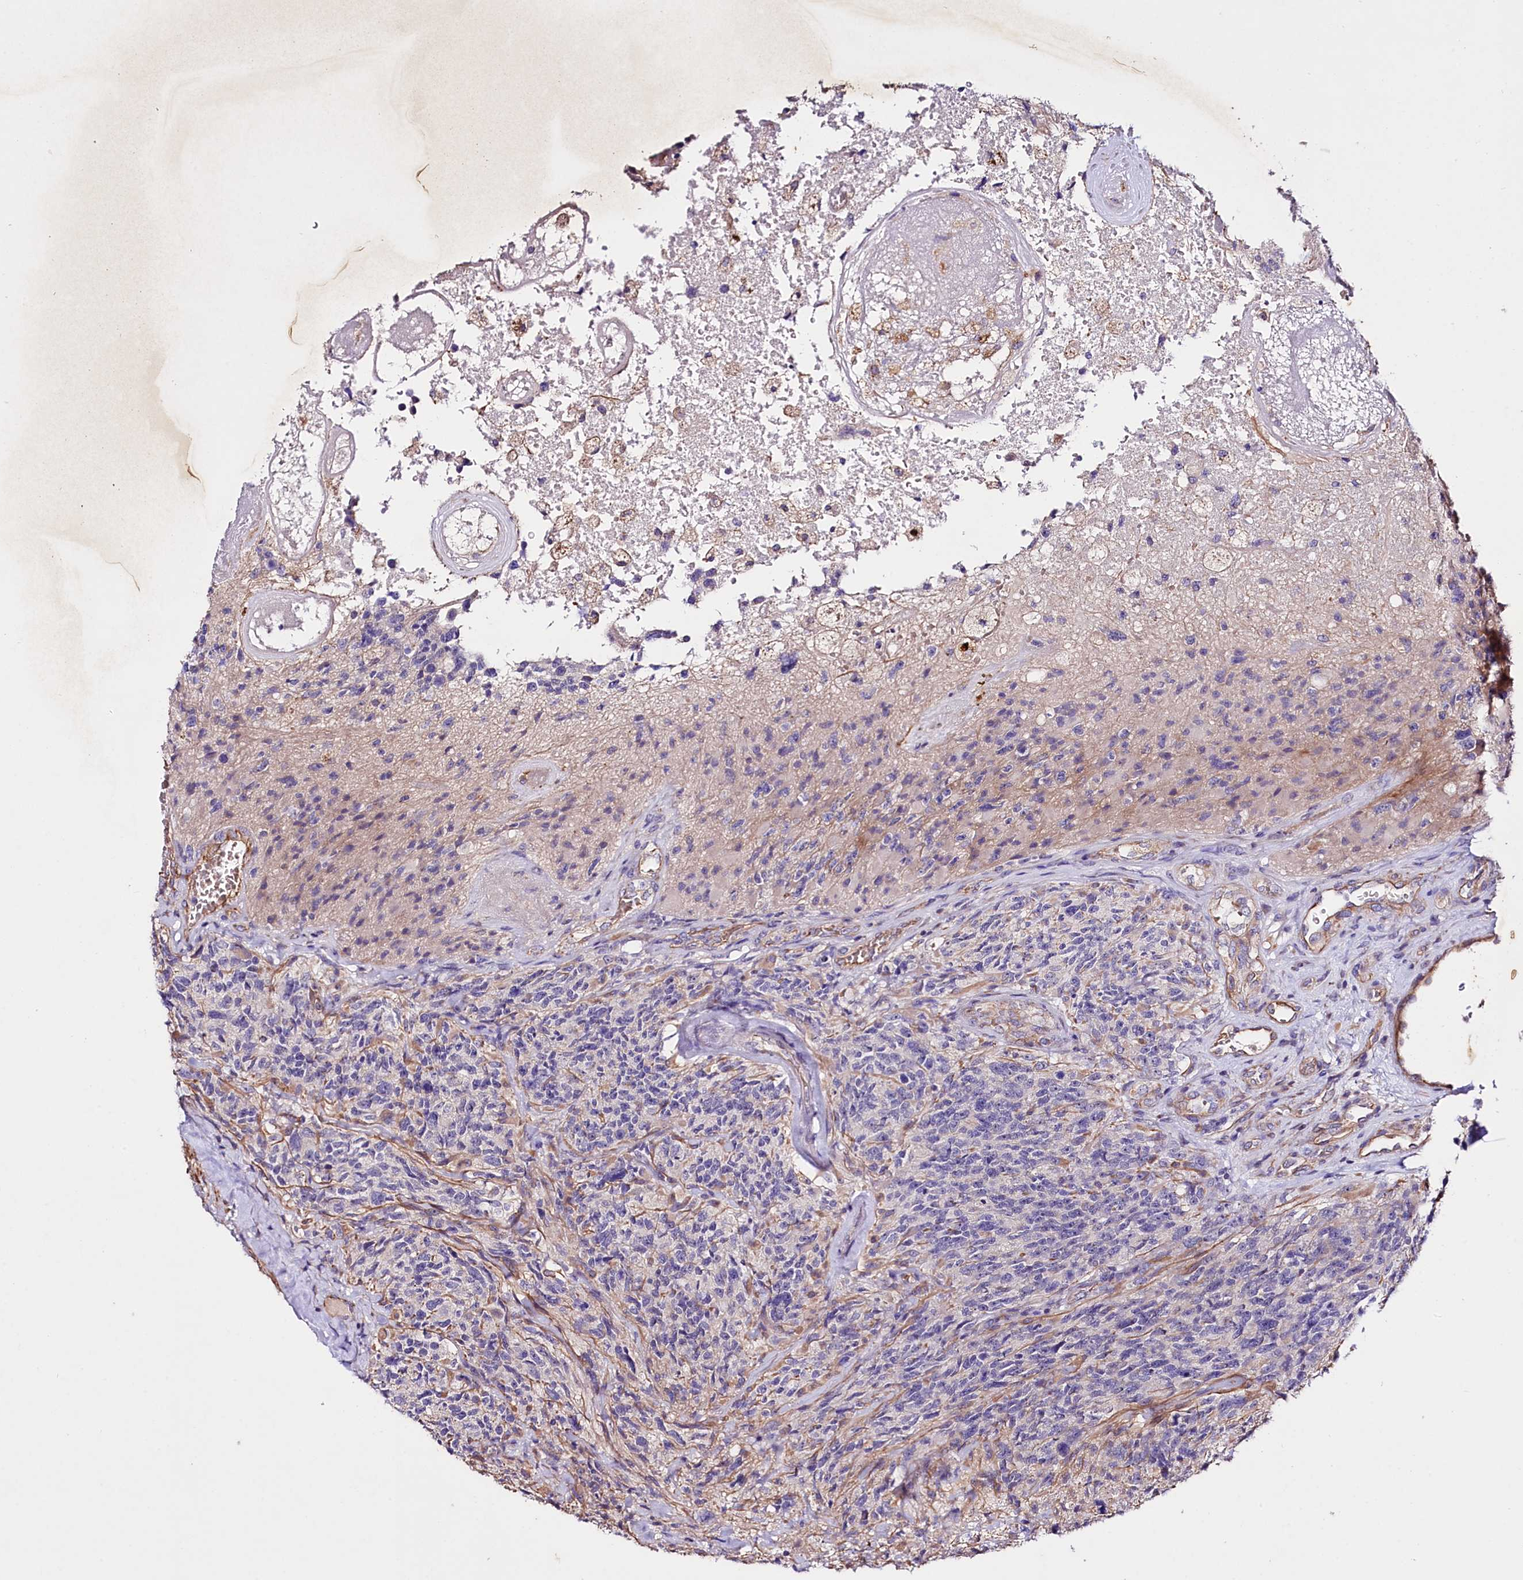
{"staining": {"intensity": "negative", "quantity": "none", "location": "none"}, "tissue": "glioma", "cell_type": "Tumor cells", "image_type": "cancer", "snomed": [{"axis": "morphology", "description": "Glioma, malignant, High grade"}, {"axis": "topography", "description": "Brain"}], "caption": "Protein analysis of glioma reveals no significant expression in tumor cells.", "gene": "SLC7A1", "patient": {"sex": "male", "age": 76}}